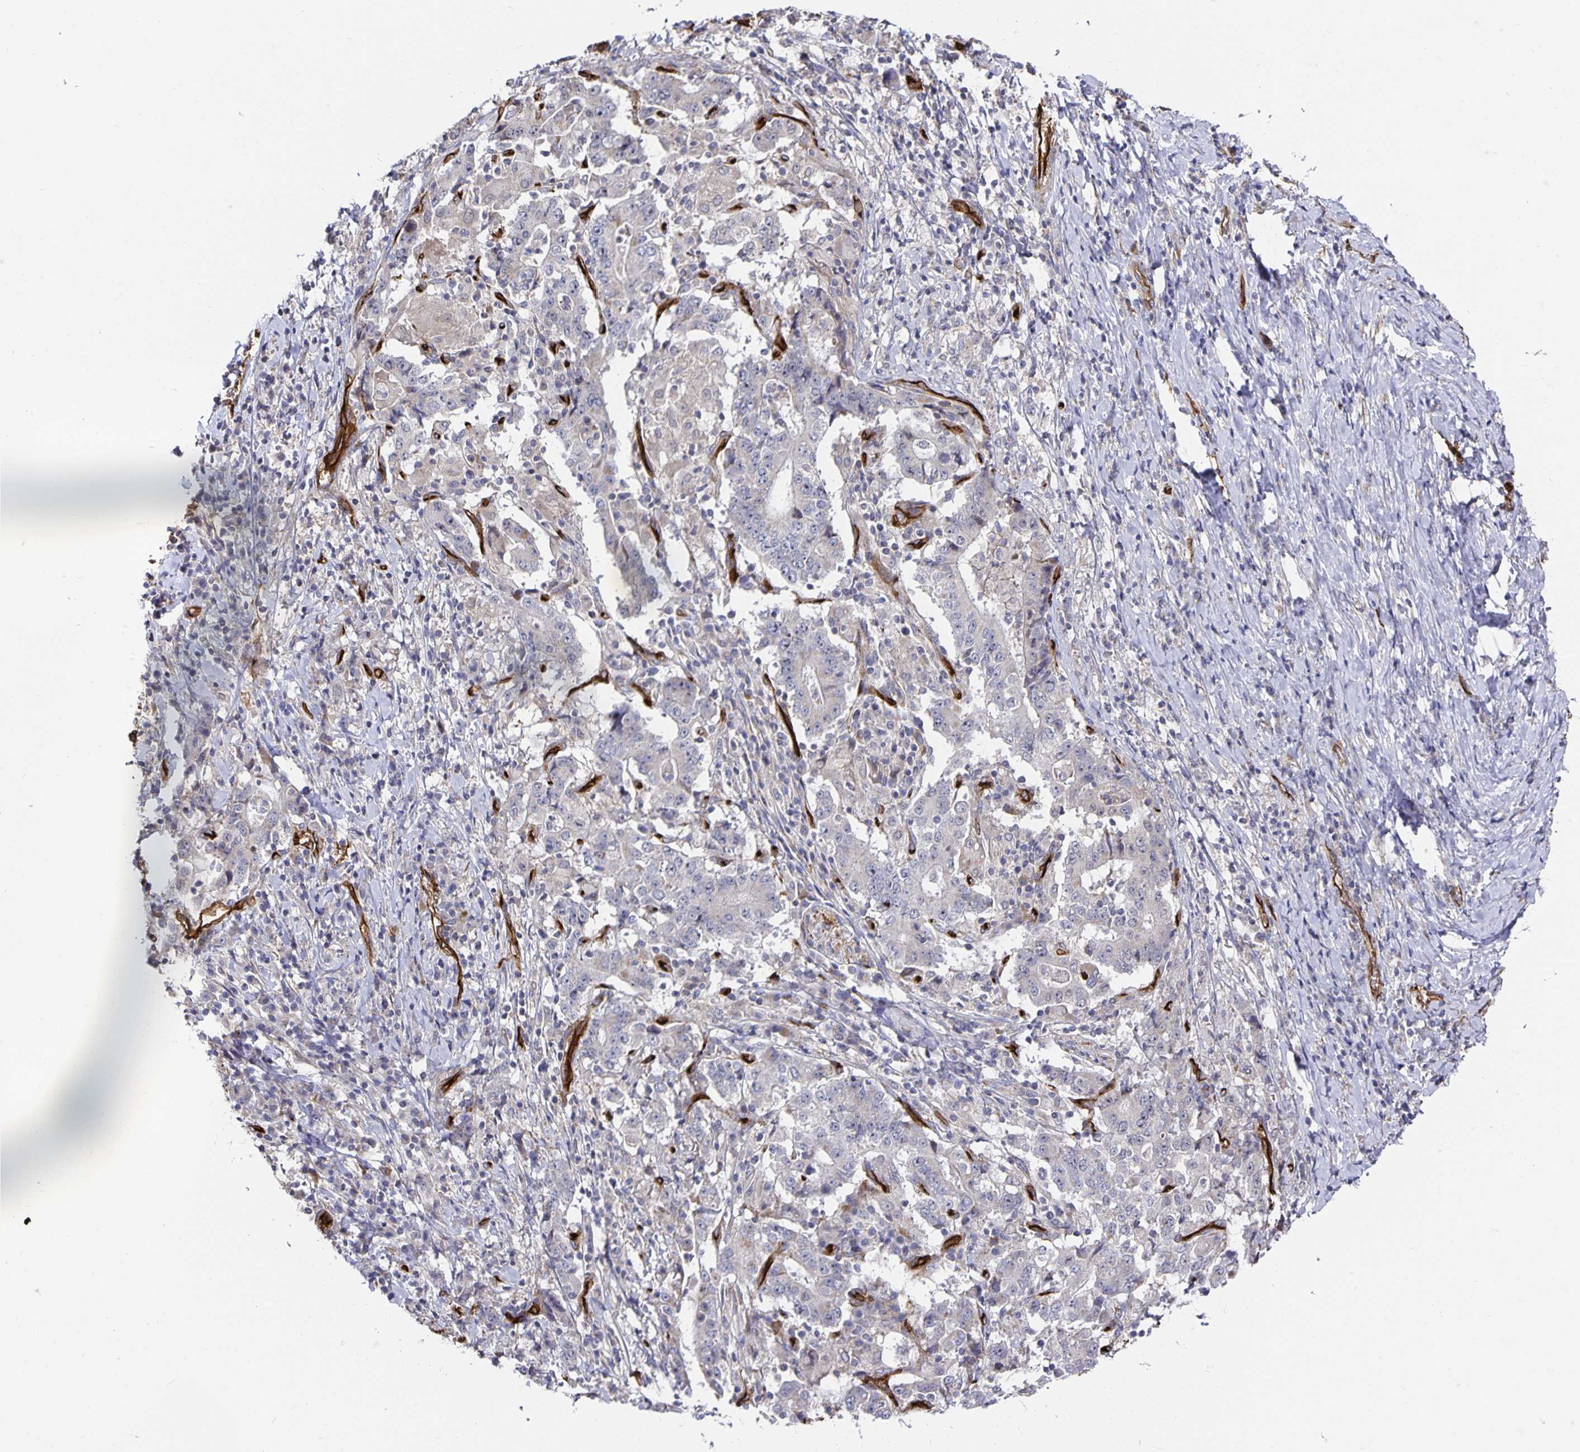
{"staining": {"intensity": "negative", "quantity": "none", "location": "none"}, "tissue": "stomach cancer", "cell_type": "Tumor cells", "image_type": "cancer", "snomed": [{"axis": "morphology", "description": "Normal tissue, NOS"}, {"axis": "morphology", "description": "Adenocarcinoma, NOS"}, {"axis": "topography", "description": "Stomach, upper"}, {"axis": "topography", "description": "Stomach"}], "caption": "A high-resolution micrograph shows immunohistochemistry staining of stomach cancer (adenocarcinoma), which reveals no significant expression in tumor cells.", "gene": "PODXL", "patient": {"sex": "male", "age": 59}}